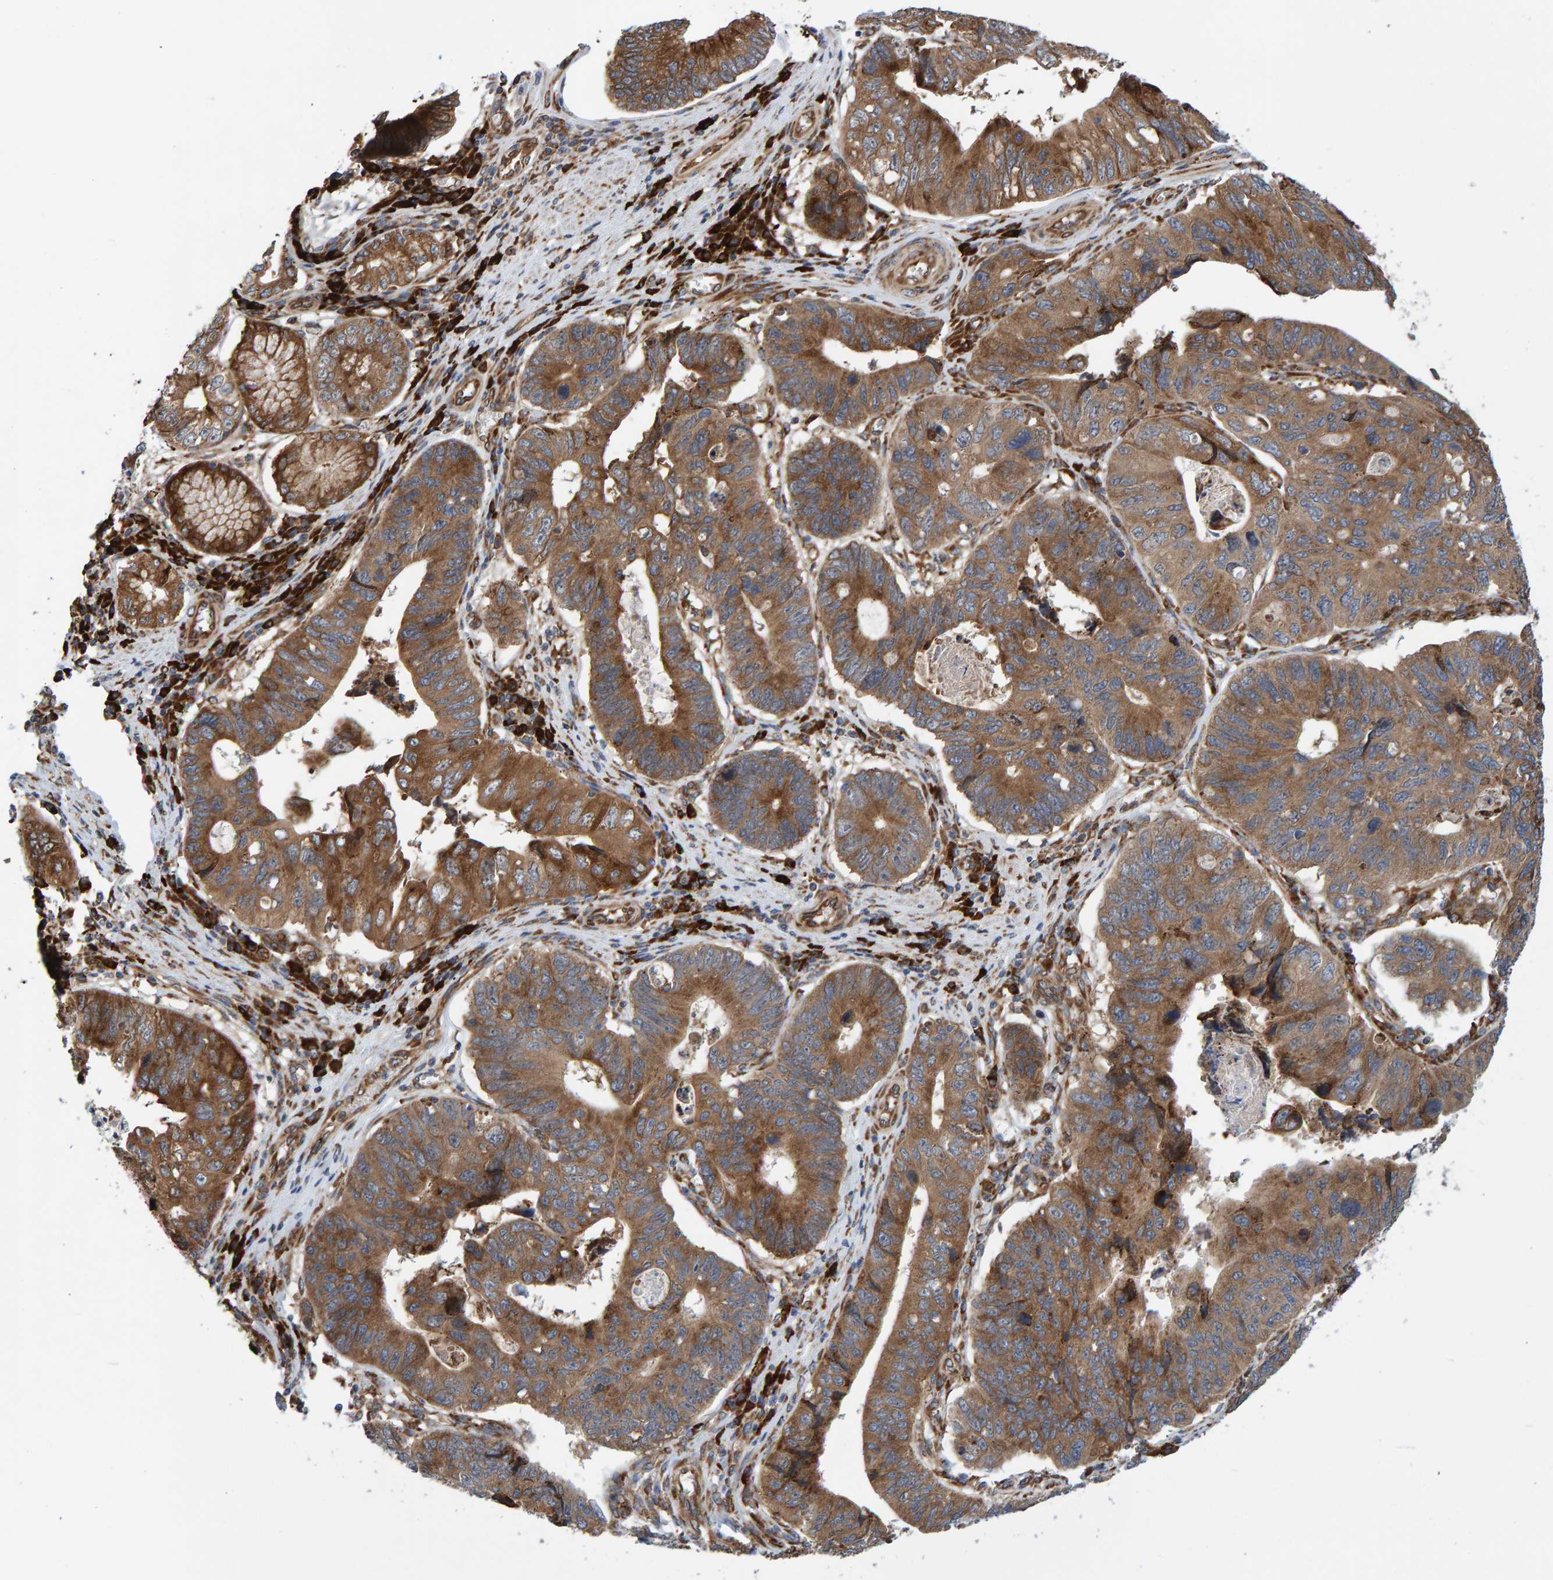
{"staining": {"intensity": "moderate", "quantity": ">75%", "location": "cytoplasmic/membranous"}, "tissue": "stomach cancer", "cell_type": "Tumor cells", "image_type": "cancer", "snomed": [{"axis": "morphology", "description": "Adenocarcinoma, NOS"}, {"axis": "topography", "description": "Stomach"}], "caption": "IHC micrograph of neoplastic tissue: human stomach adenocarcinoma stained using immunohistochemistry reveals medium levels of moderate protein expression localized specifically in the cytoplasmic/membranous of tumor cells, appearing as a cytoplasmic/membranous brown color.", "gene": "KIAA0753", "patient": {"sex": "male", "age": 59}}